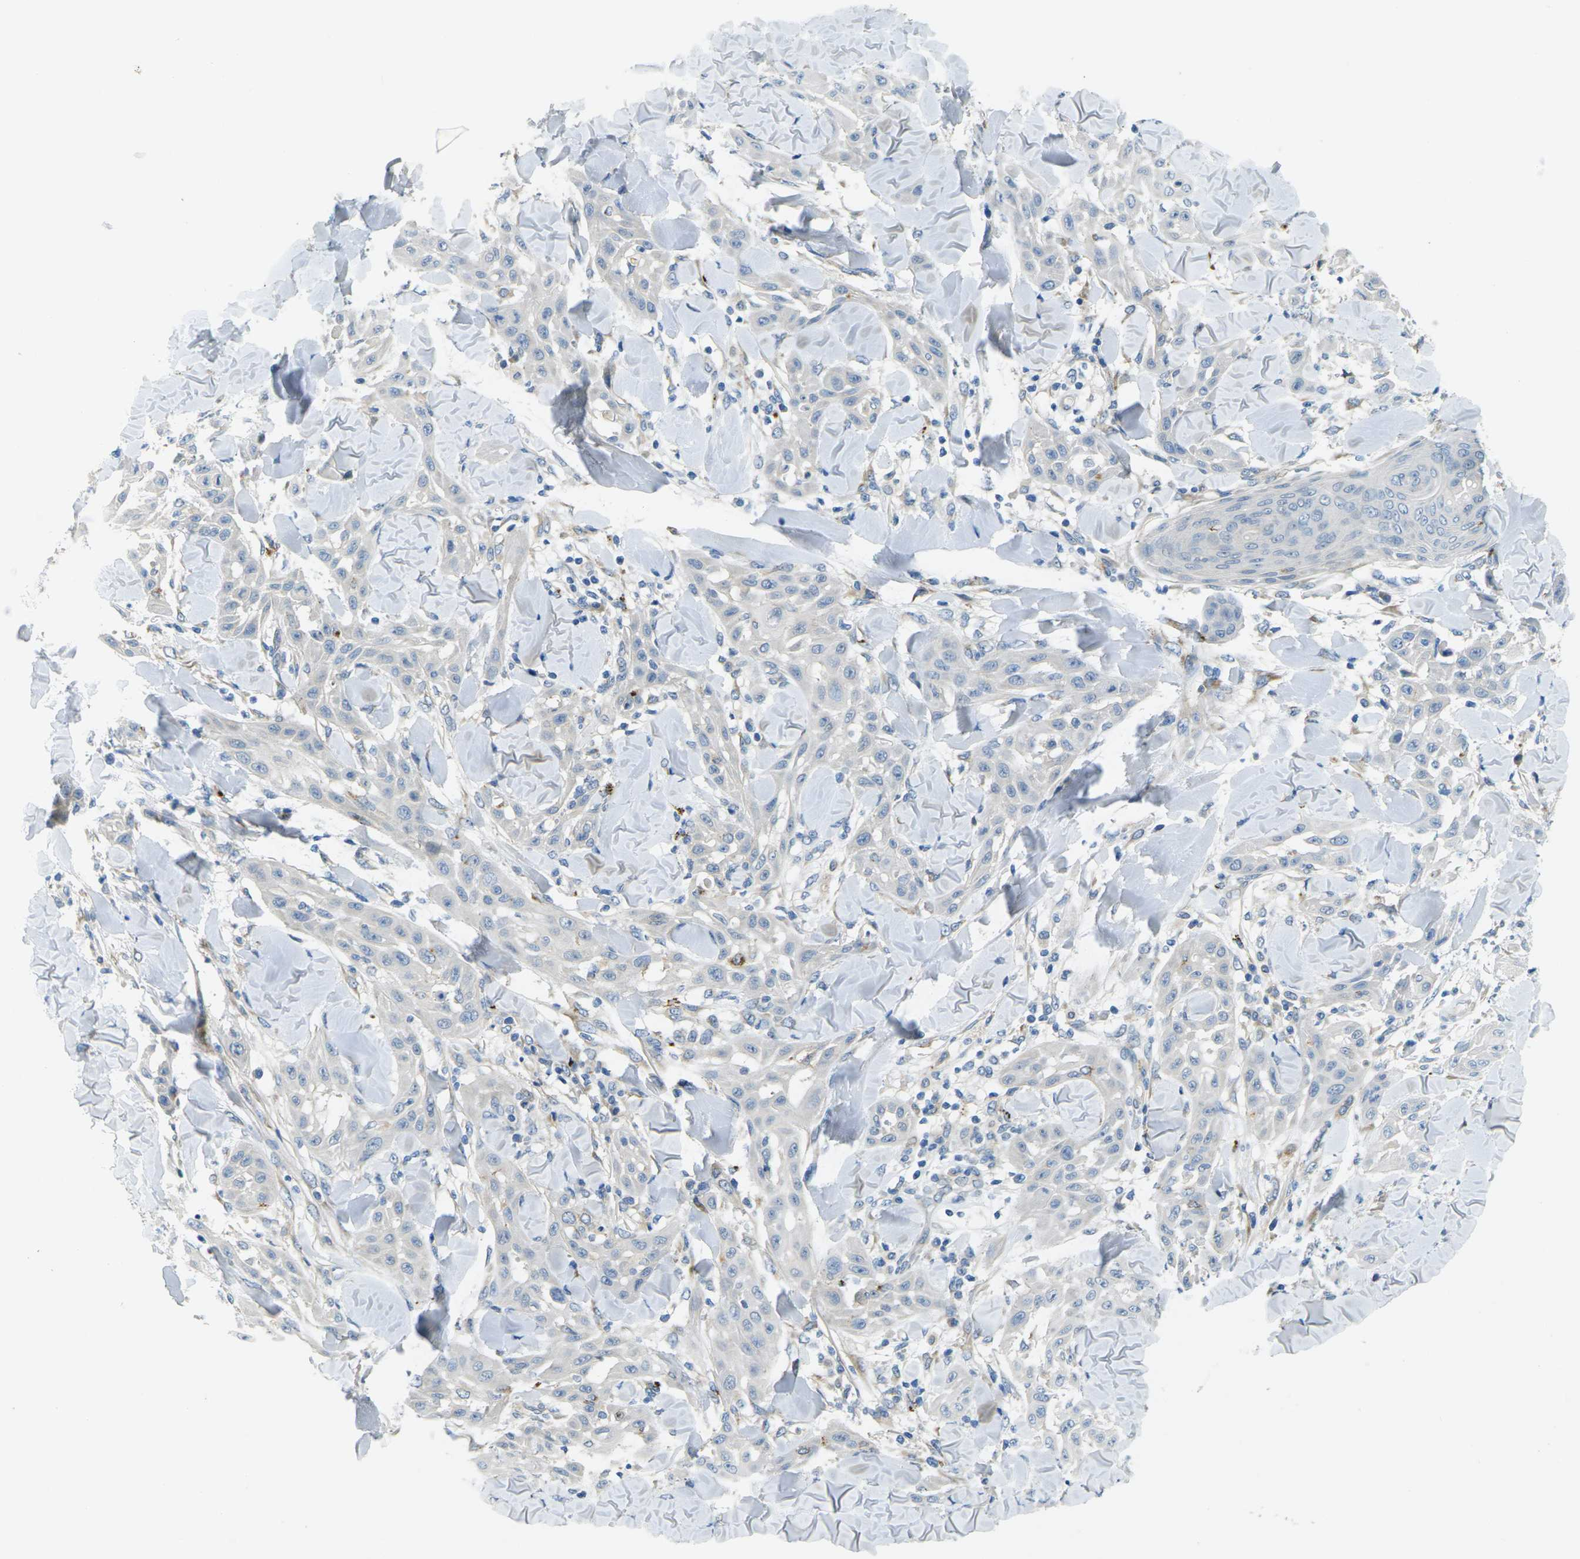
{"staining": {"intensity": "negative", "quantity": "none", "location": "none"}, "tissue": "skin cancer", "cell_type": "Tumor cells", "image_type": "cancer", "snomed": [{"axis": "morphology", "description": "Squamous cell carcinoma, NOS"}, {"axis": "topography", "description": "Skin"}], "caption": "The micrograph displays no significant positivity in tumor cells of skin squamous cell carcinoma.", "gene": "CYP2C8", "patient": {"sex": "male", "age": 24}}